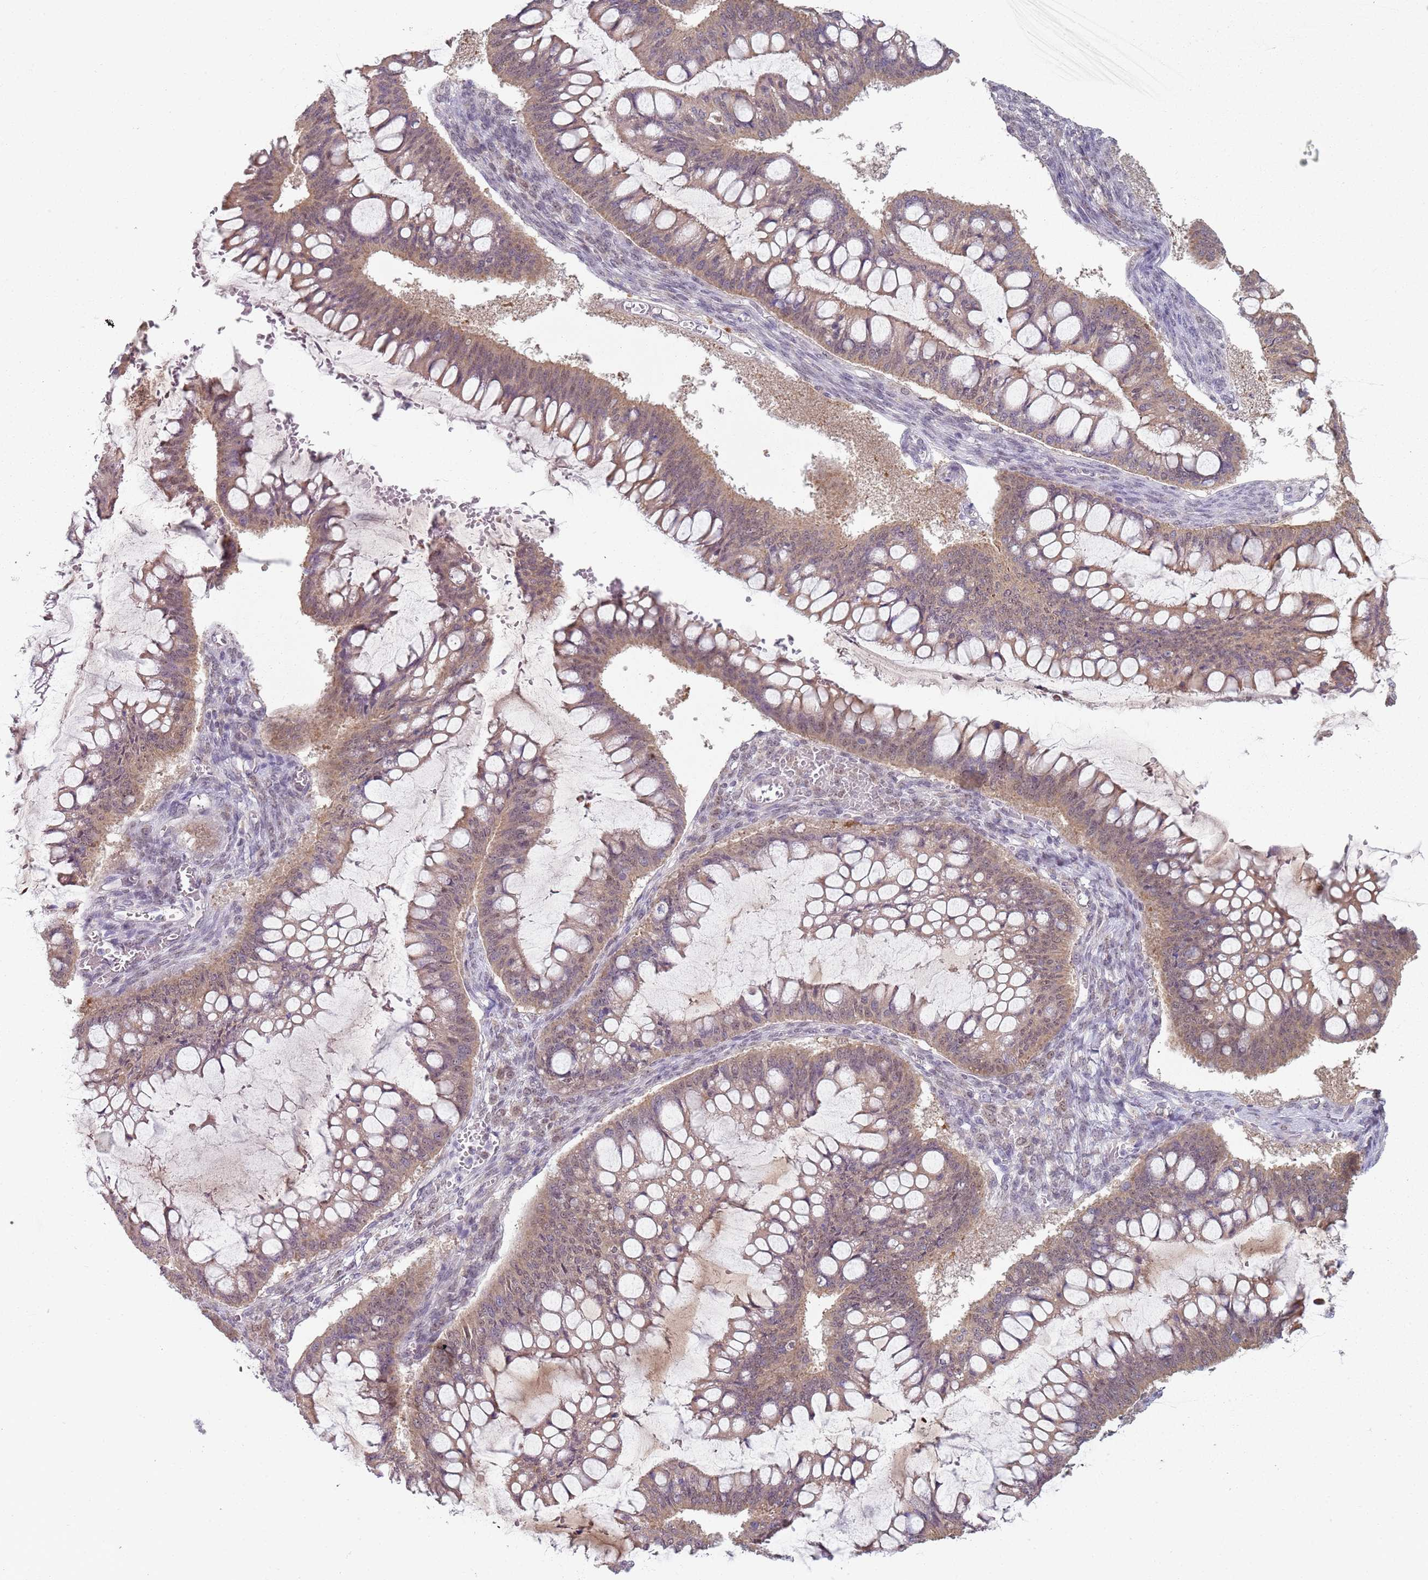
{"staining": {"intensity": "weak", "quantity": ">75%", "location": "nuclear"}, "tissue": "ovarian cancer", "cell_type": "Tumor cells", "image_type": "cancer", "snomed": [{"axis": "morphology", "description": "Cystadenocarcinoma, mucinous, NOS"}, {"axis": "topography", "description": "Ovary"}], "caption": "Ovarian cancer (mucinous cystadenocarcinoma) was stained to show a protein in brown. There is low levels of weak nuclear staining in approximately >75% of tumor cells.", "gene": "SMARCAL1", "patient": {"sex": "female", "age": 73}}